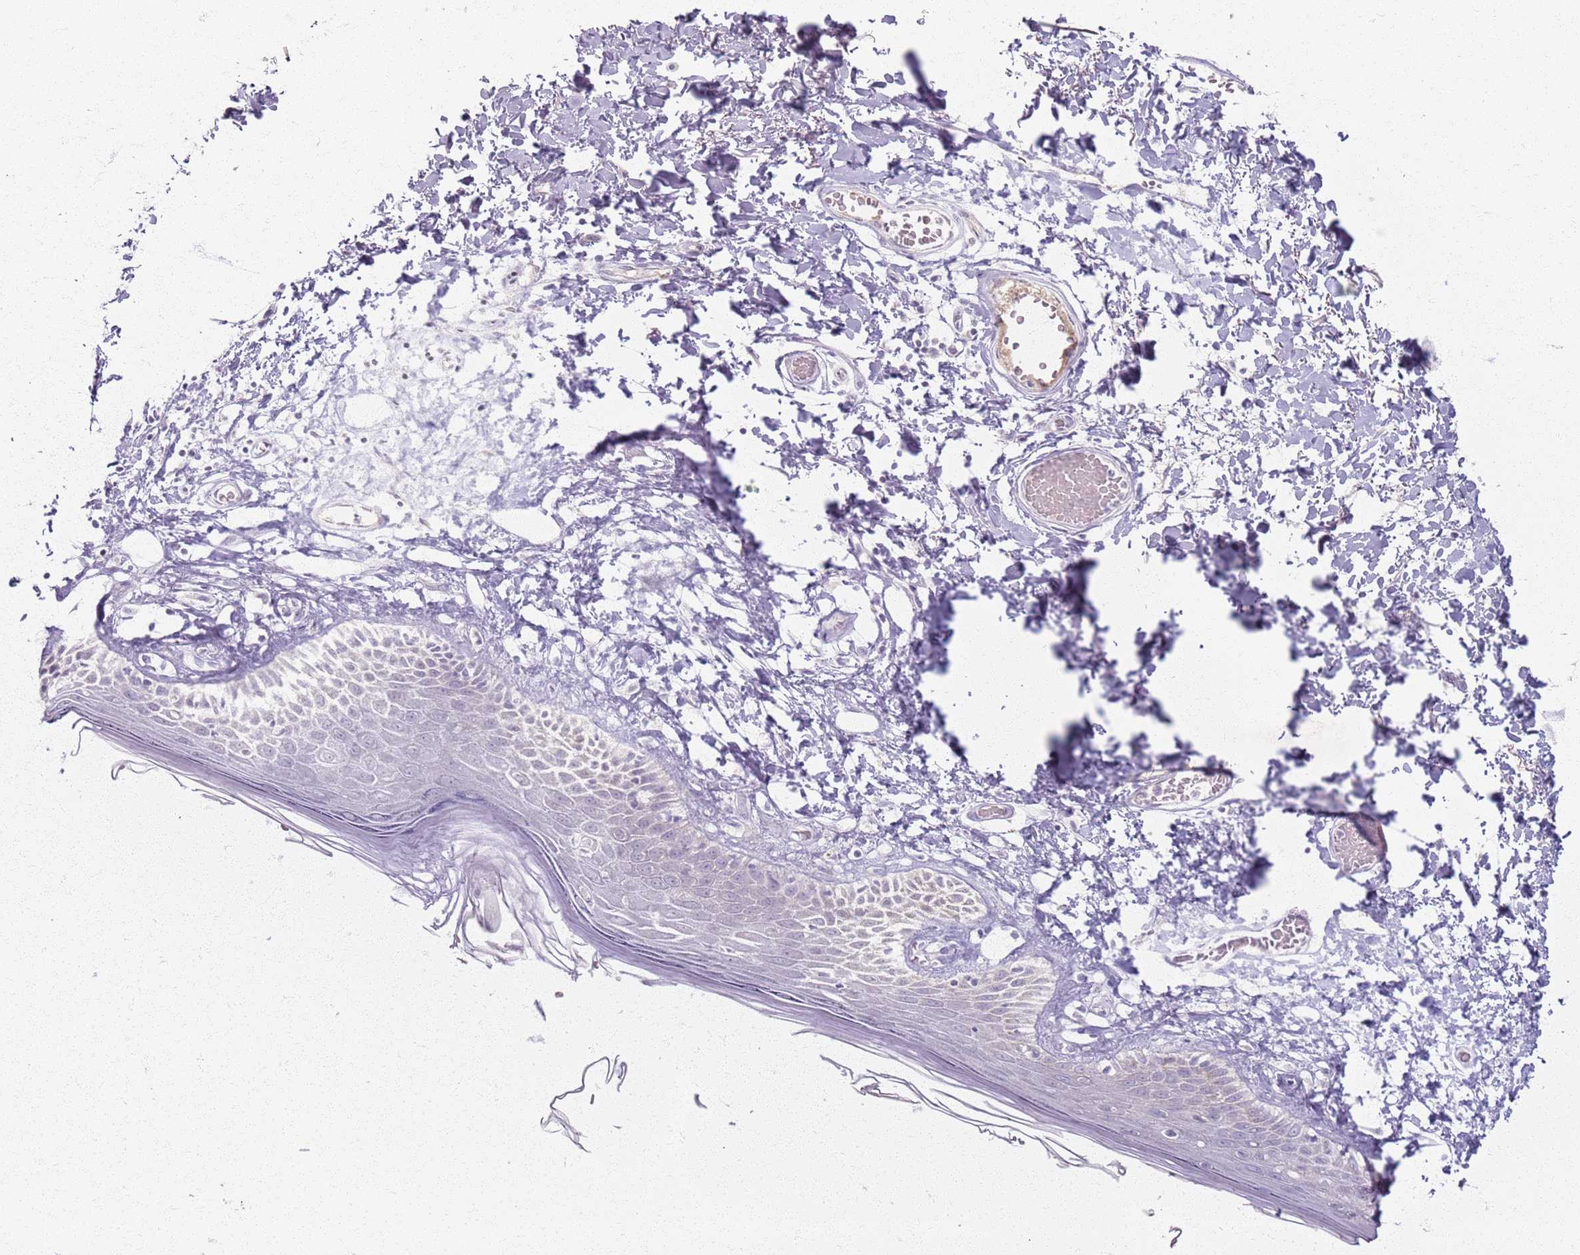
{"staining": {"intensity": "negative", "quantity": "none", "location": "none"}, "tissue": "skin", "cell_type": "Epidermal cells", "image_type": "normal", "snomed": [{"axis": "morphology", "description": "Normal tissue, NOS"}, {"axis": "topography", "description": "Adipose tissue"}, {"axis": "topography", "description": "Vascular tissue"}, {"axis": "topography", "description": "Vulva"}, {"axis": "topography", "description": "Peripheral nerve tissue"}], "caption": "Epidermal cells are negative for brown protein staining in benign skin. (Brightfield microscopy of DAB immunohistochemistry at high magnification).", "gene": "CRIPT", "patient": {"sex": "female", "age": 86}}